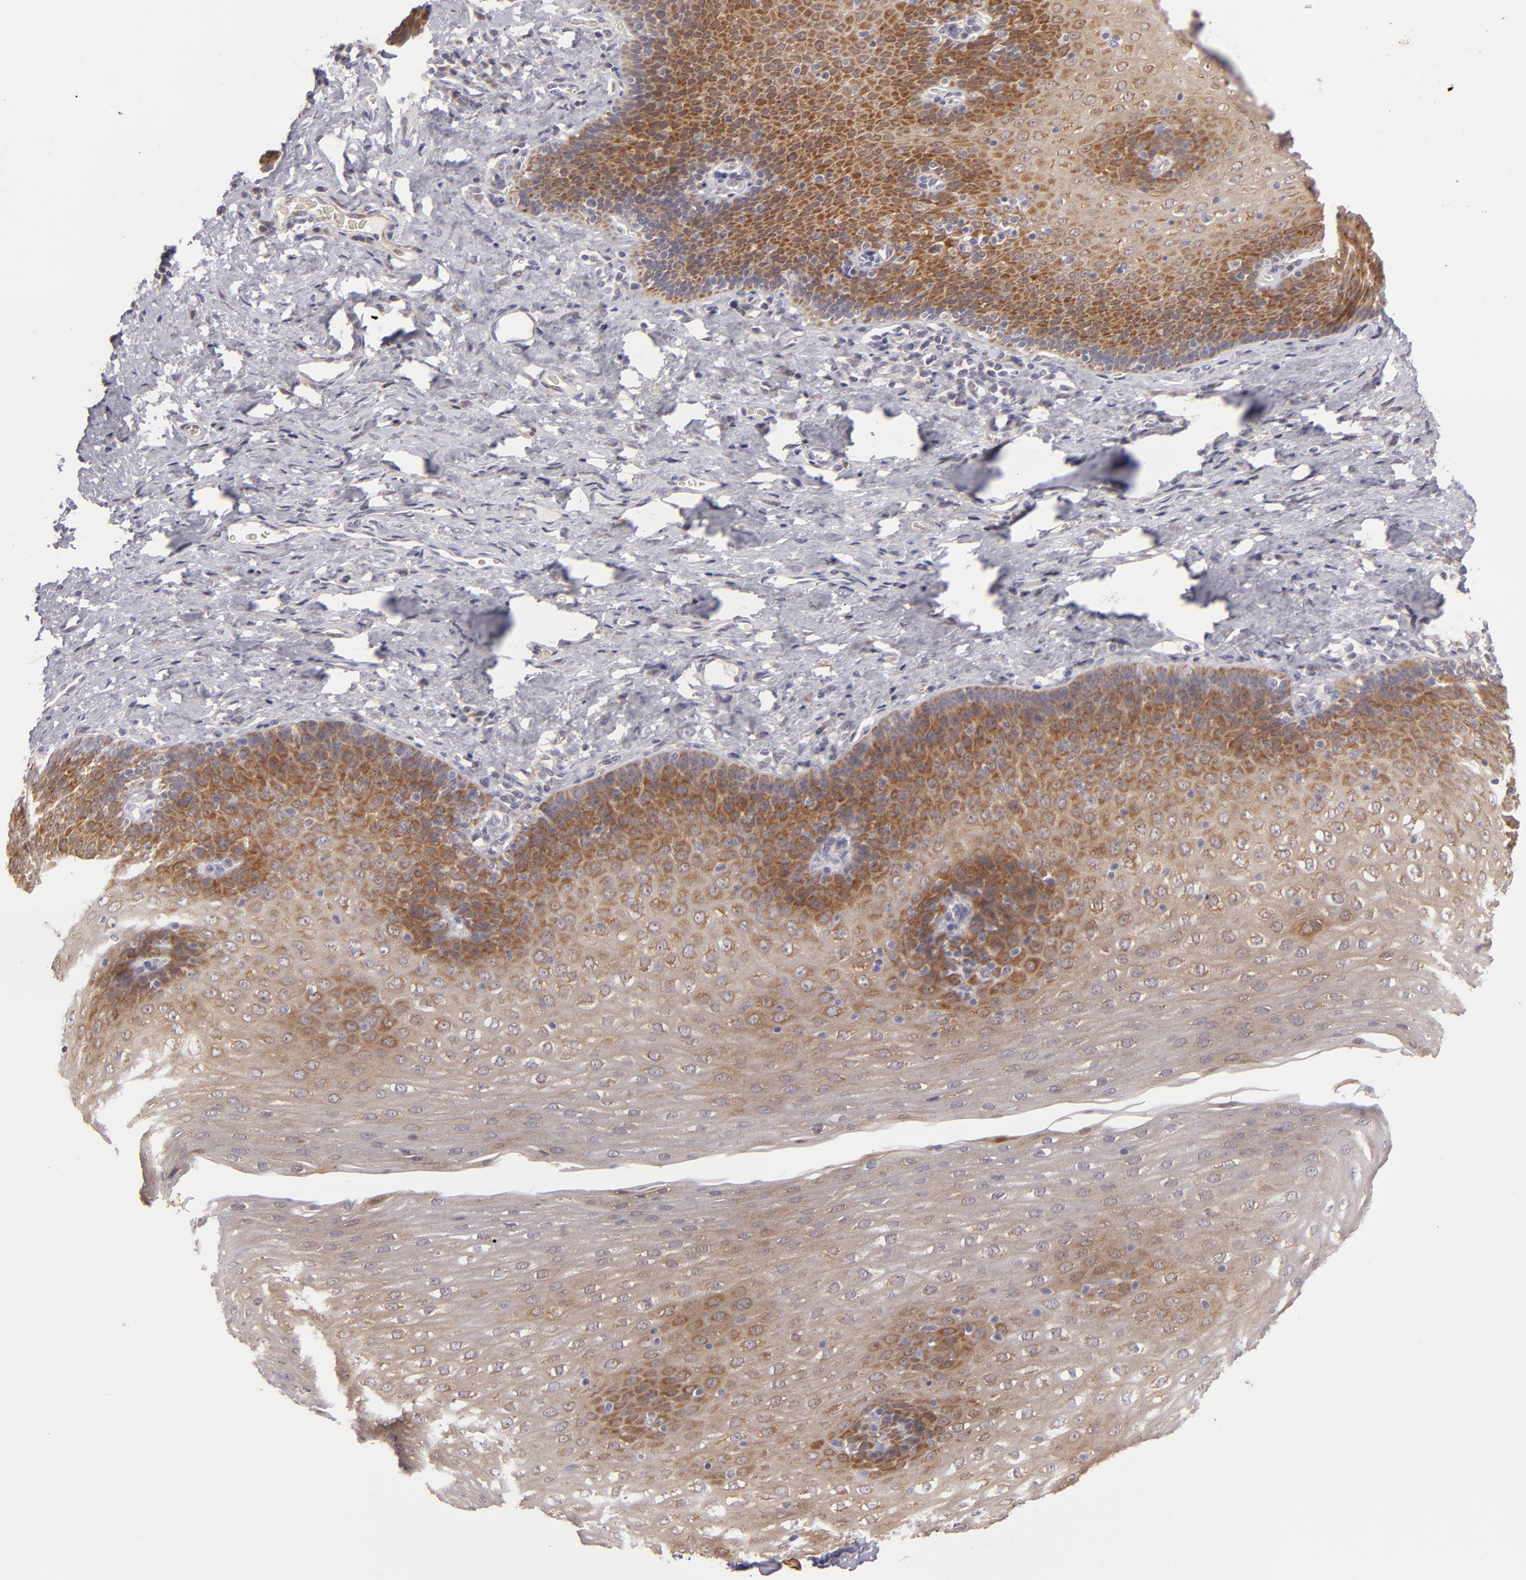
{"staining": {"intensity": "strong", "quantity": "25%-75%", "location": "cytoplasmic/membranous"}, "tissue": "esophagus", "cell_type": "Squamous epithelial cells", "image_type": "normal", "snomed": [{"axis": "morphology", "description": "Normal tissue, NOS"}, {"axis": "topography", "description": "Esophagus"}], "caption": "Immunohistochemical staining of normal esophagus demonstrates 25%-75% levels of strong cytoplasmic/membranous protein expression in approximately 25%-75% of squamous epithelial cells. The protein is stained brown, and the nuclei are stained in blue (DAB IHC with brightfield microscopy, high magnification).", "gene": "SH2D4A", "patient": {"sex": "female", "age": 61}}